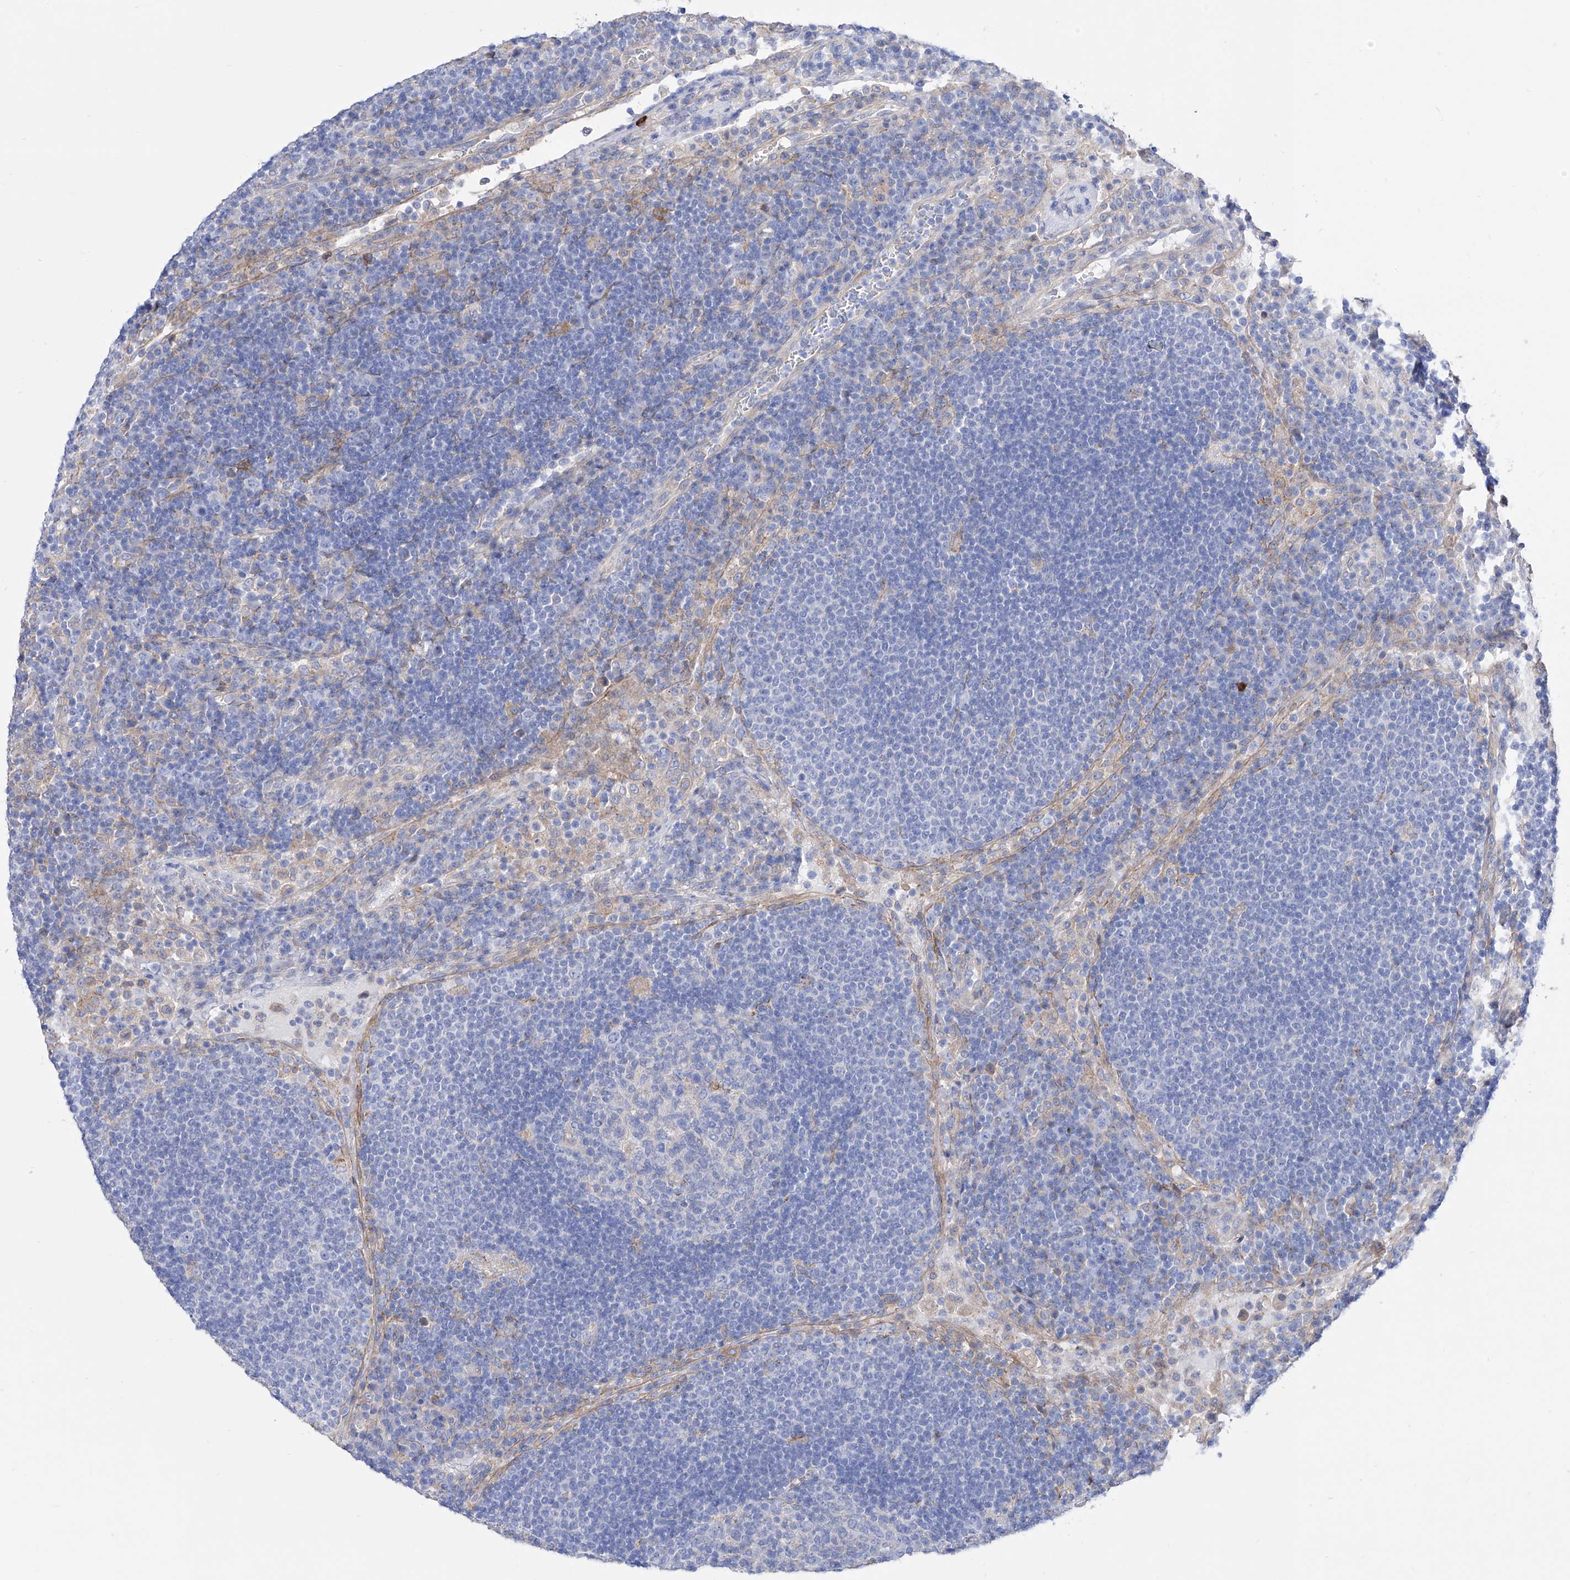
{"staining": {"intensity": "negative", "quantity": "none", "location": "none"}, "tissue": "lymph node", "cell_type": "Germinal center cells", "image_type": "normal", "snomed": [{"axis": "morphology", "description": "Normal tissue, NOS"}, {"axis": "topography", "description": "Lymph node"}], "caption": "Immunohistochemistry photomicrograph of benign lymph node: lymph node stained with DAB displays no significant protein expression in germinal center cells. The staining is performed using DAB brown chromogen with nuclei counter-stained in using hematoxylin.", "gene": "ZNF653", "patient": {"sex": "female", "age": 53}}